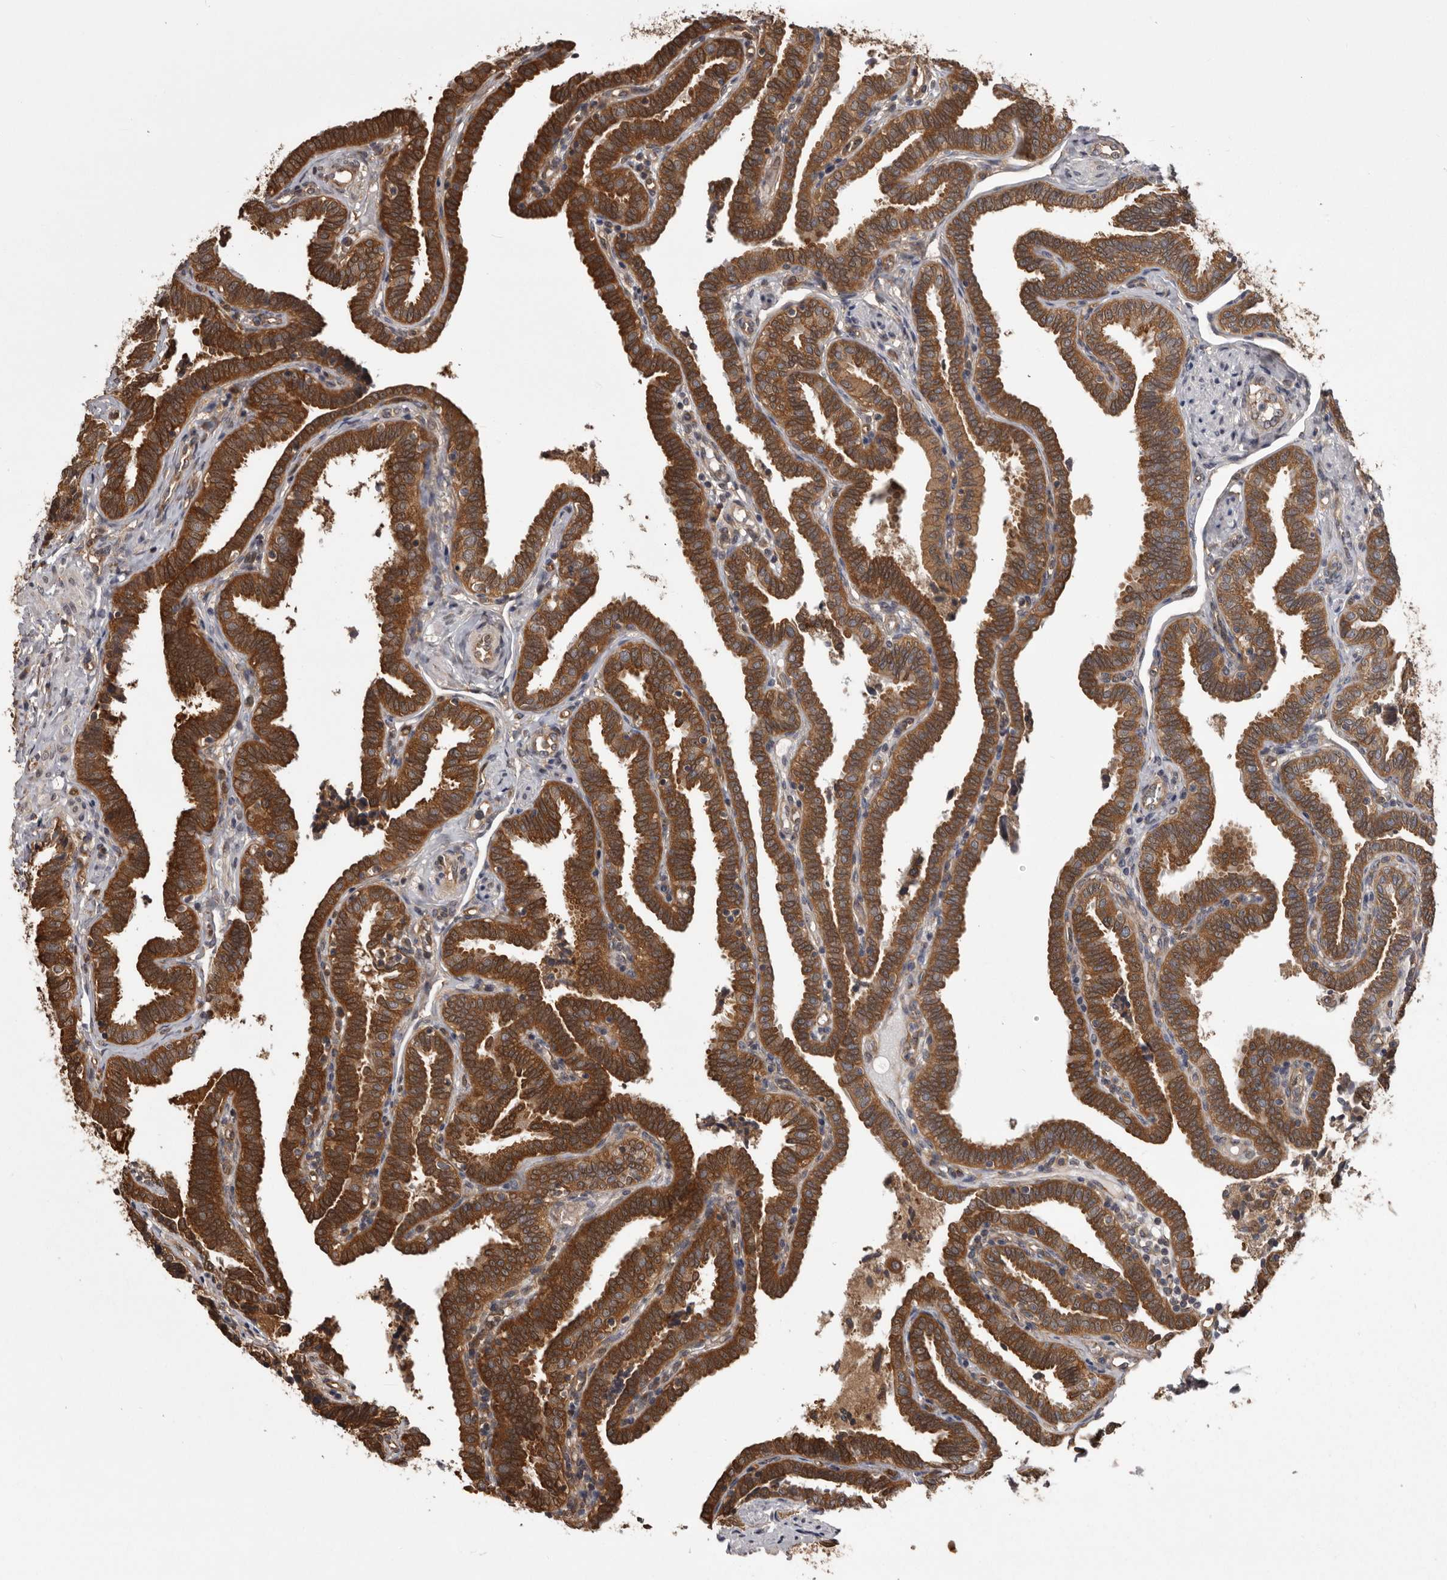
{"staining": {"intensity": "strong", "quantity": ">75%", "location": "cytoplasmic/membranous"}, "tissue": "fallopian tube", "cell_type": "Glandular cells", "image_type": "normal", "snomed": [{"axis": "morphology", "description": "Normal tissue, NOS"}, {"axis": "topography", "description": "Fallopian tube"}], "caption": "Approximately >75% of glandular cells in unremarkable human fallopian tube reveal strong cytoplasmic/membranous protein expression as visualized by brown immunohistochemical staining.", "gene": "DARS1", "patient": {"sex": "female", "age": 39}}